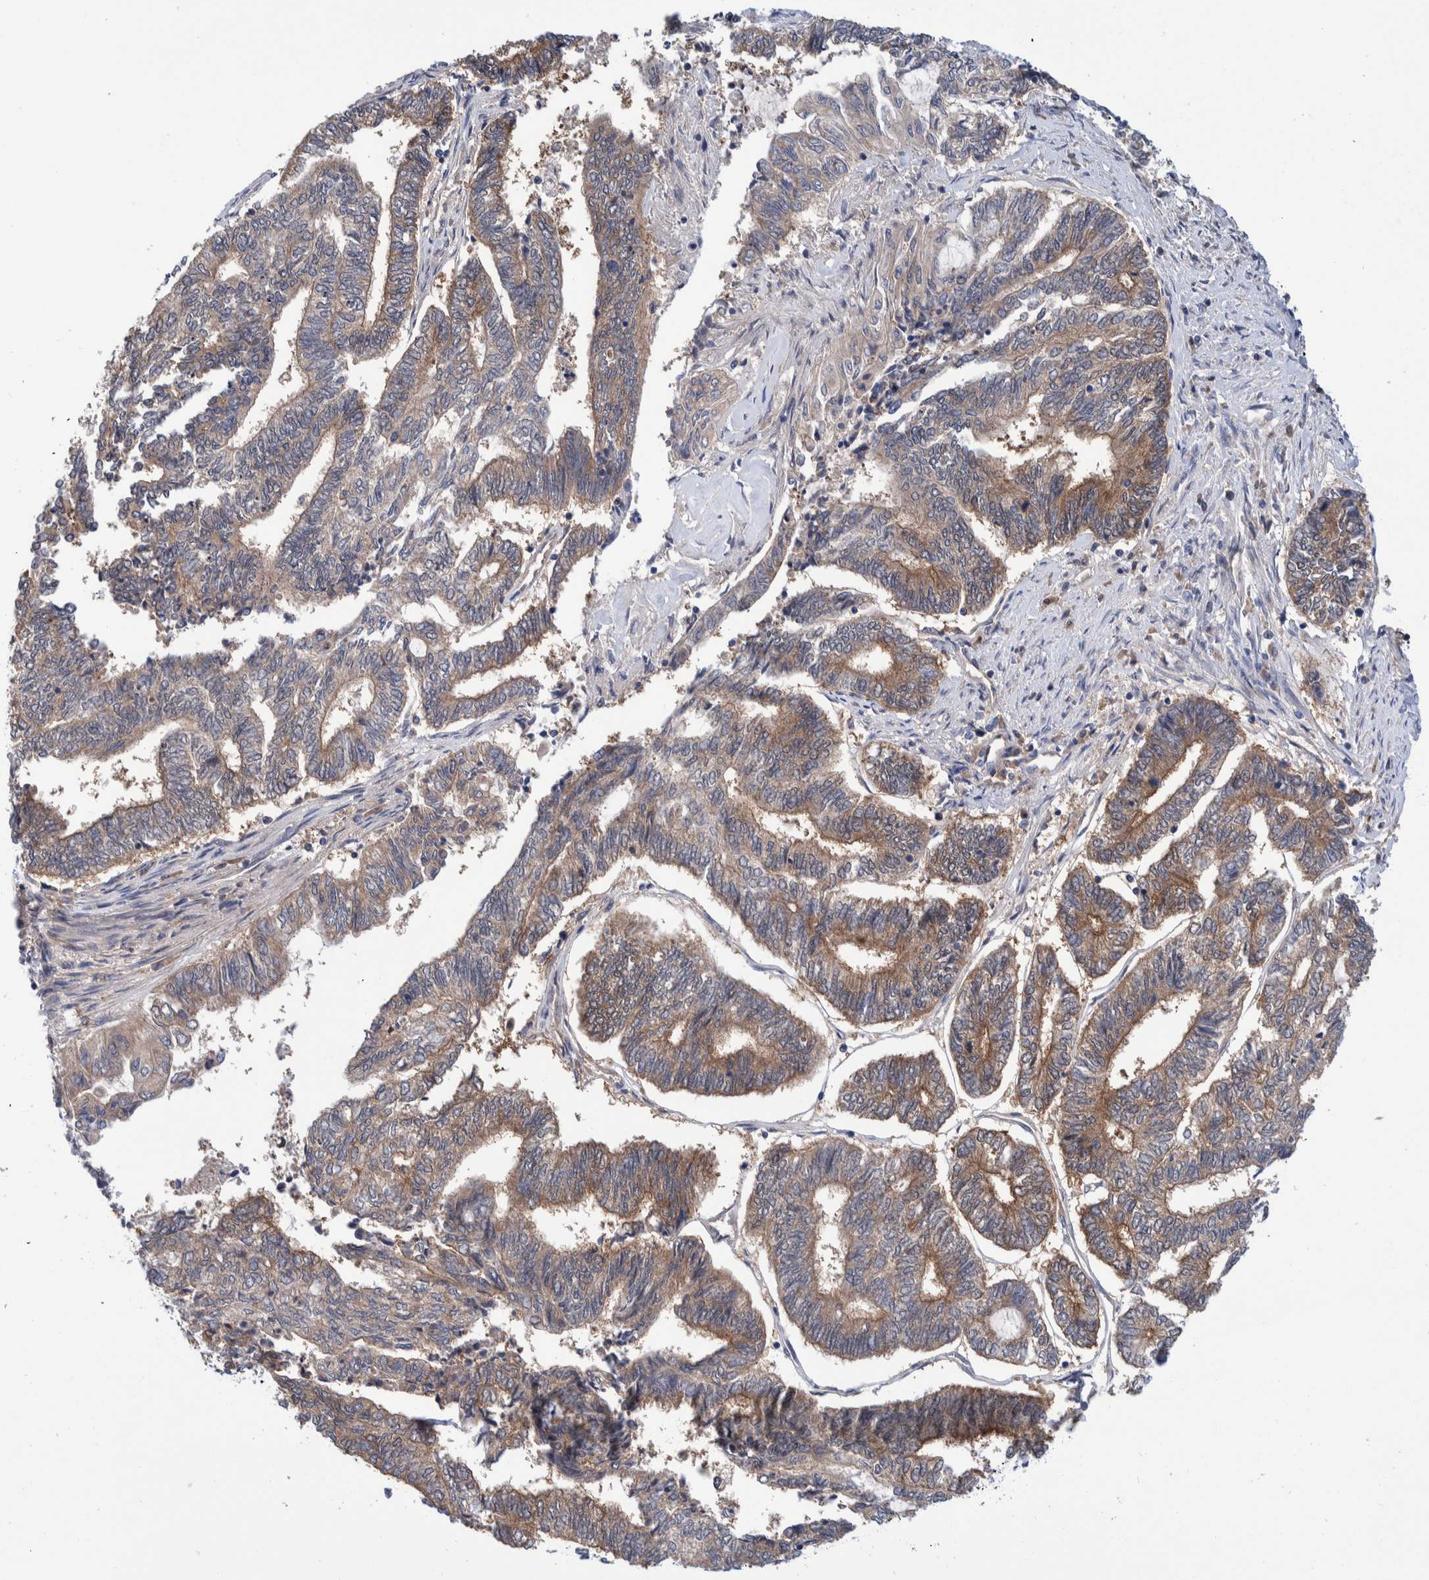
{"staining": {"intensity": "moderate", "quantity": ">75%", "location": "cytoplasmic/membranous"}, "tissue": "endometrial cancer", "cell_type": "Tumor cells", "image_type": "cancer", "snomed": [{"axis": "morphology", "description": "Adenocarcinoma, NOS"}, {"axis": "topography", "description": "Uterus"}, {"axis": "topography", "description": "Endometrium"}], "caption": "Immunohistochemical staining of human endometrial cancer demonstrates medium levels of moderate cytoplasmic/membranous protein positivity in approximately >75% of tumor cells.", "gene": "PFAS", "patient": {"sex": "female", "age": 70}}